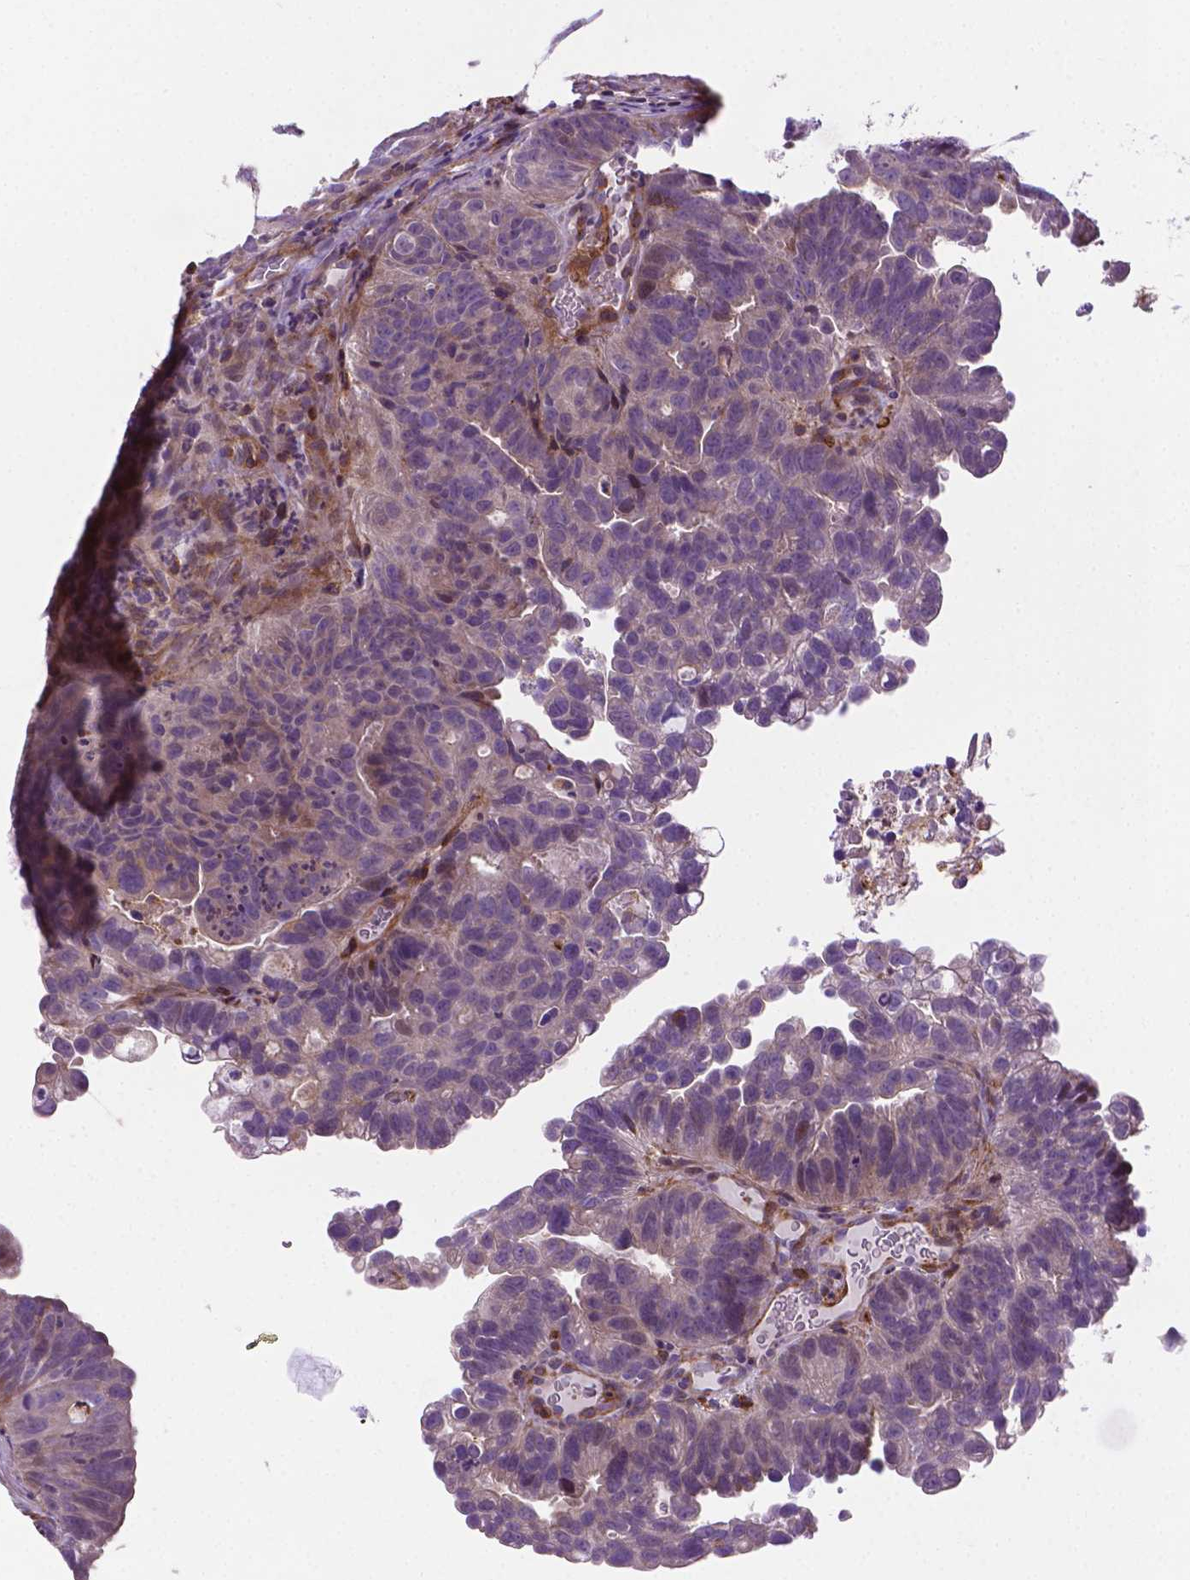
{"staining": {"intensity": "negative", "quantity": "none", "location": "none"}, "tissue": "head and neck cancer", "cell_type": "Tumor cells", "image_type": "cancer", "snomed": [{"axis": "morphology", "description": "Adenocarcinoma, NOS"}, {"axis": "topography", "description": "Head-Neck"}], "caption": "Human head and neck cancer (adenocarcinoma) stained for a protein using immunohistochemistry (IHC) shows no staining in tumor cells.", "gene": "ACAD10", "patient": {"sex": "male", "age": 62}}